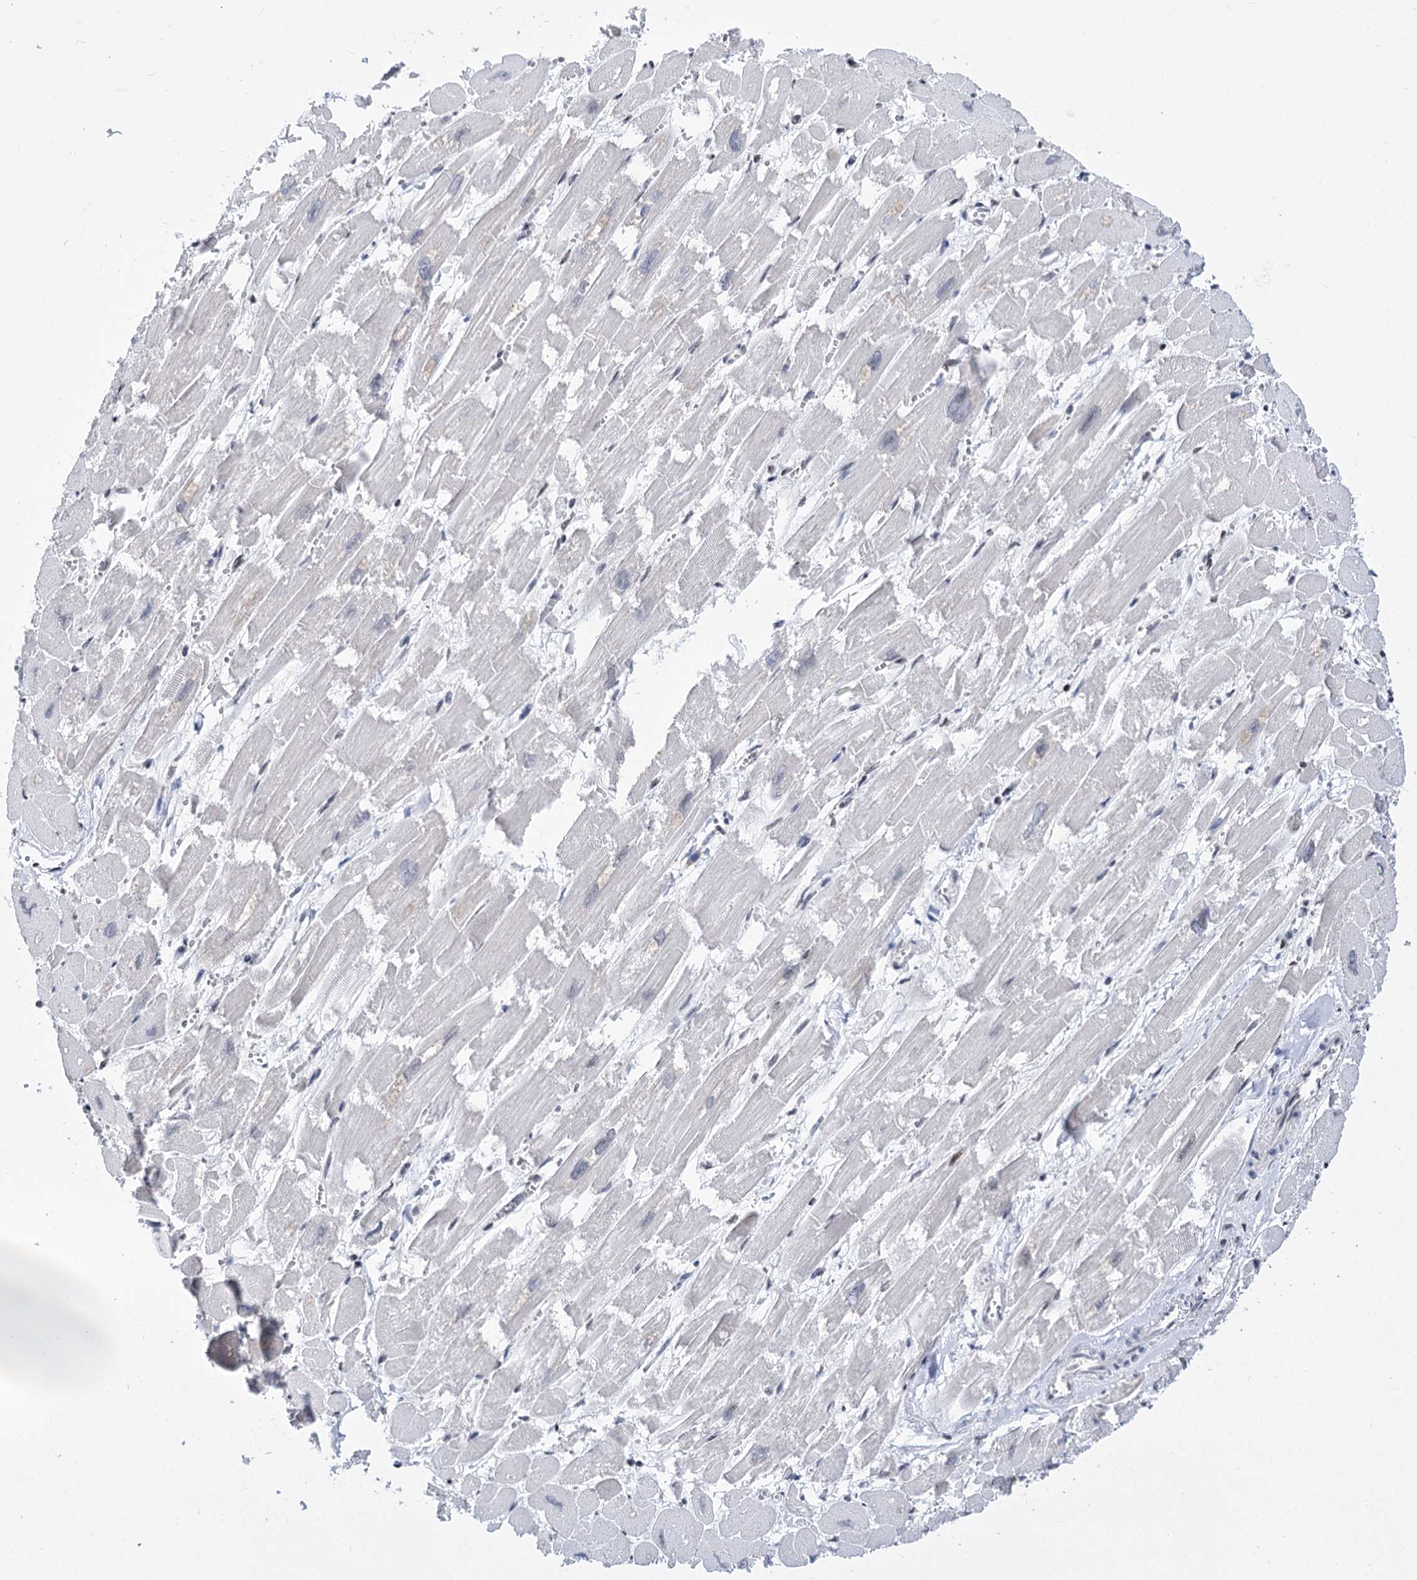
{"staining": {"intensity": "moderate", "quantity": "25%-75%", "location": "nuclear"}, "tissue": "heart muscle", "cell_type": "Cardiomyocytes", "image_type": "normal", "snomed": [{"axis": "morphology", "description": "Normal tissue, NOS"}, {"axis": "topography", "description": "Heart"}], "caption": "IHC image of normal heart muscle: human heart muscle stained using IHC displays medium levels of moderate protein expression localized specifically in the nuclear of cardiomyocytes, appearing as a nuclear brown color.", "gene": "POU4F3", "patient": {"sex": "male", "age": 54}}